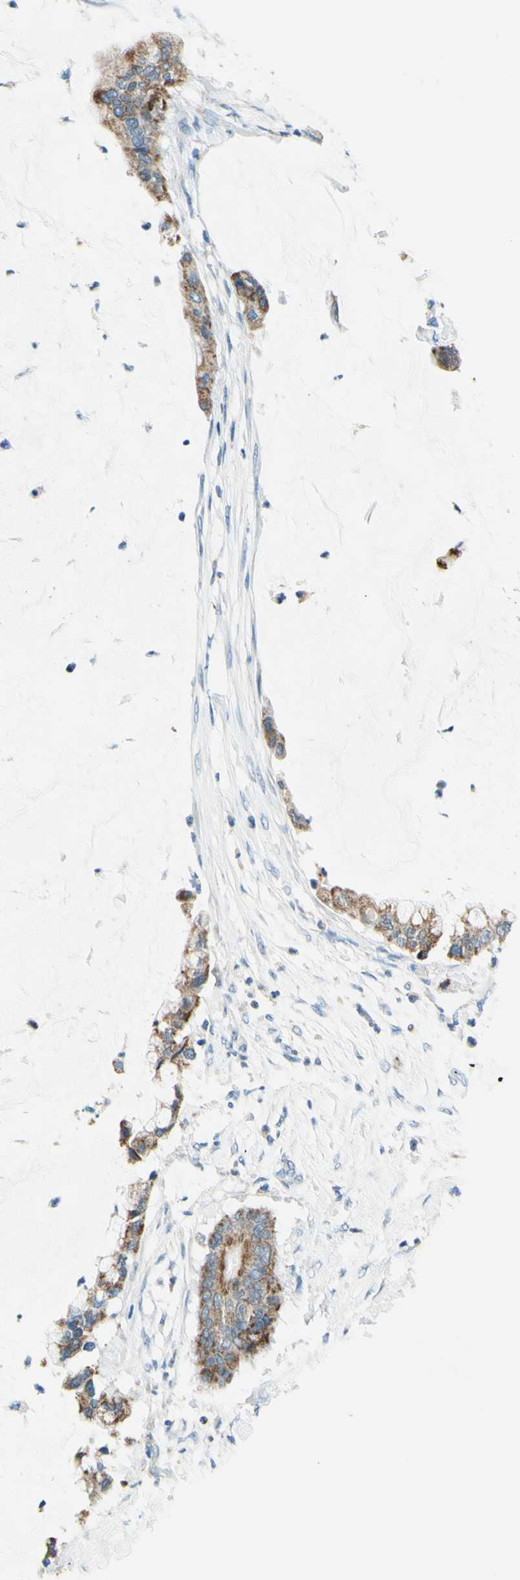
{"staining": {"intensity": "weak", "quantity": ">75%", "location": "cytoplasmic/membranous"}, "tissue": "pancreatic cancer", "cell_type": "Tumor cells", "image_type": "cancer", "snomed": [{"axis": "morphology", "description": "Adenocarcinoma, NOS"}, {"axis": "topography", "description": "Pancreas"}], "caption": "The histopathology image exhibits staining of pancreatic adenocarcinoma, revealing weak cytoplasmic/membranous protein expression (brown color) within tumor cells.", "gene": "CBX7", "patient": {"sex": "male", "age": 41}}